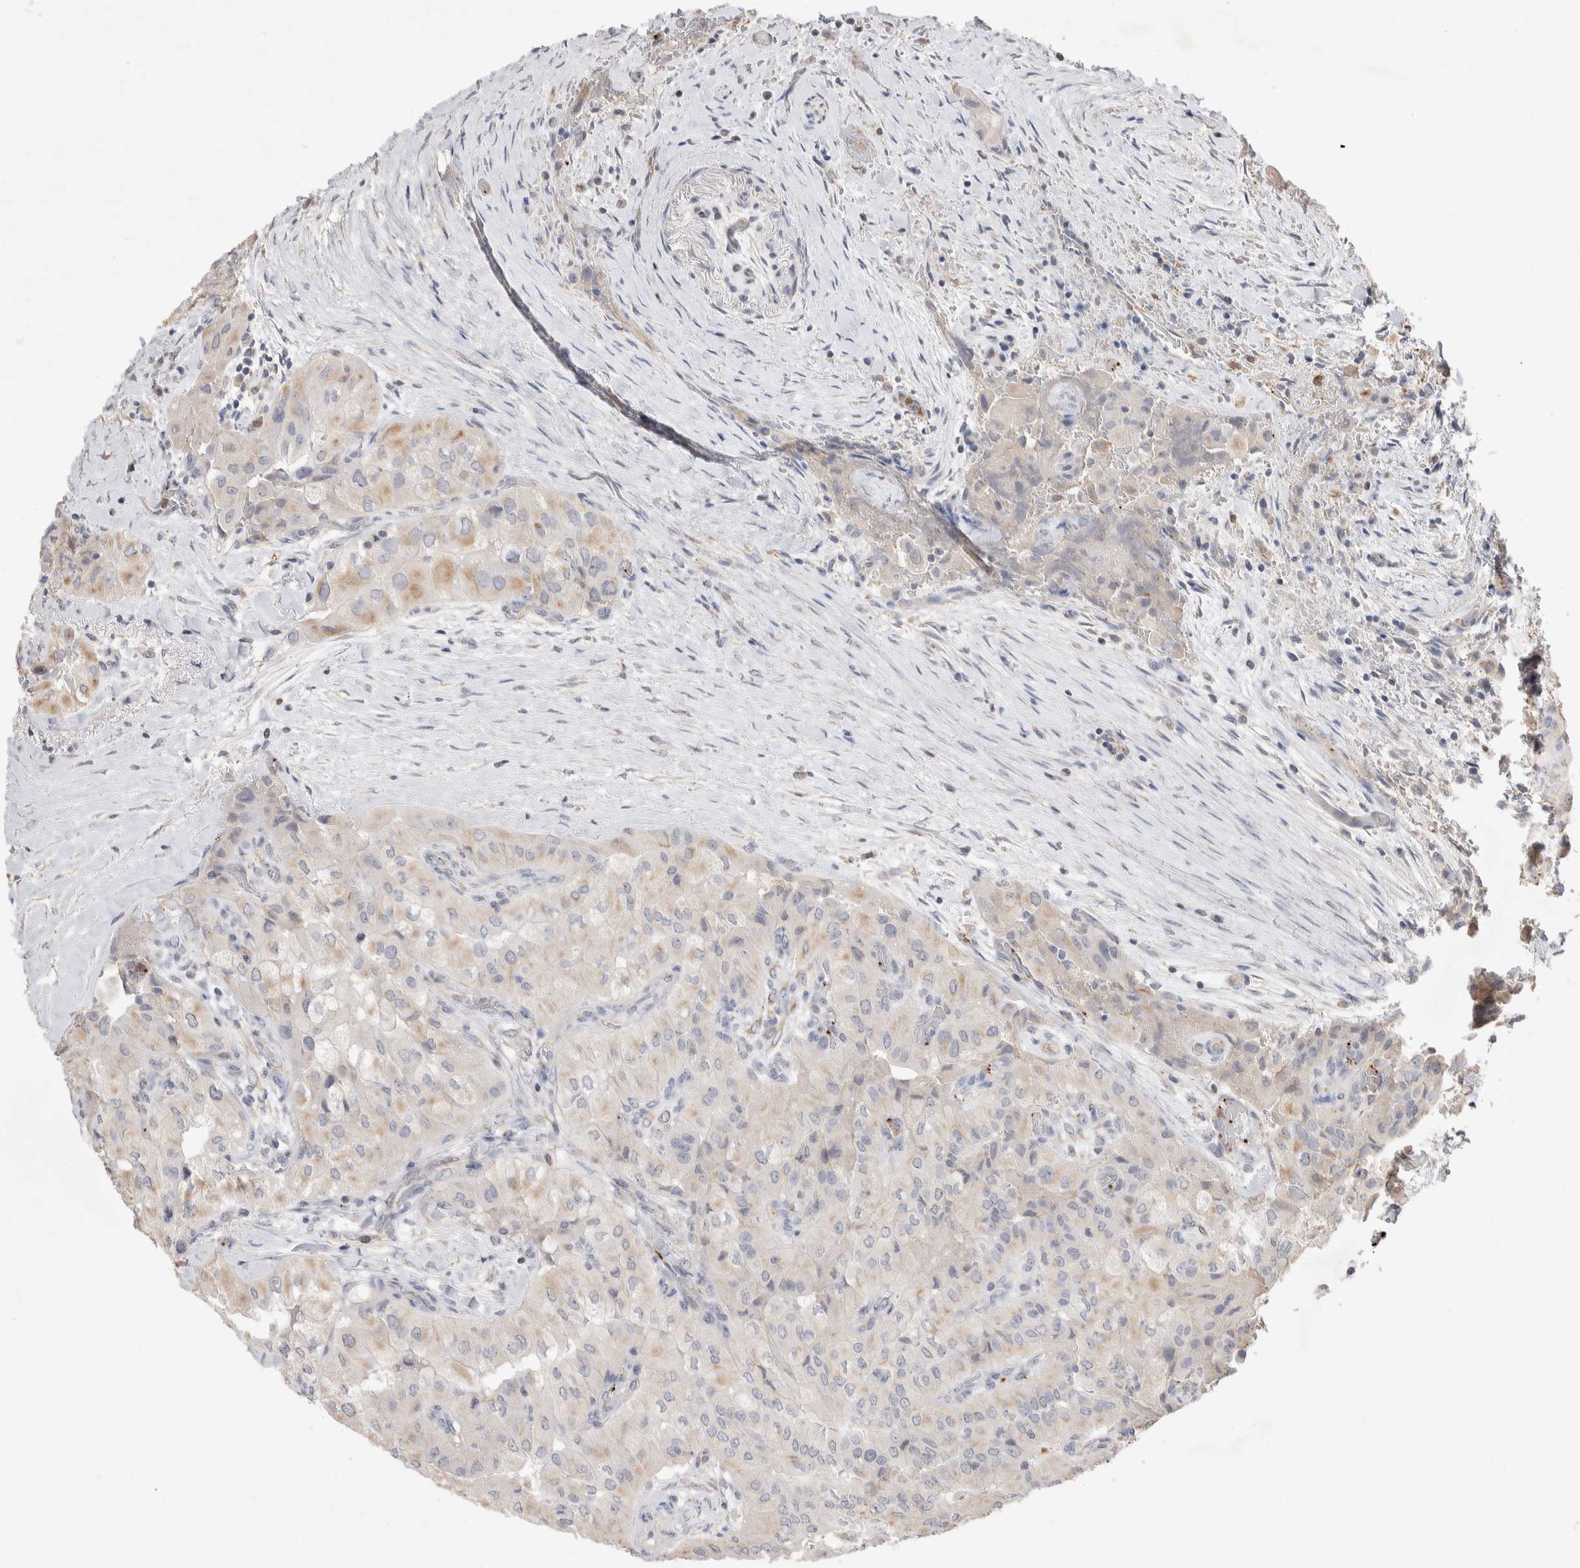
{"staining": {"intensity": "weak", "quantity": "25%-75%", "location": "cytoplasmic/membranous"}, "tissue": "thyroid cancer", "cell_type": "Tumor cells", "image_type": "cancer", "snomed": [{"axis": "morphology", "description": "Papillary adenocarcinoma, NOS"}, {"axis": "topography", "description": "Thyroid gland"}], "caption": "Immunohistochemistry (IHC) micrograph of human thyroid cancer (papillary adenocarcinoma) stained for a protein (brown), which reveals low levels of weak cytoplasmic/membranous positivity in about 25%-75% of tumor cells.", "gene": "FFAR2", "patient": {"sex": "female", "age": 59}}